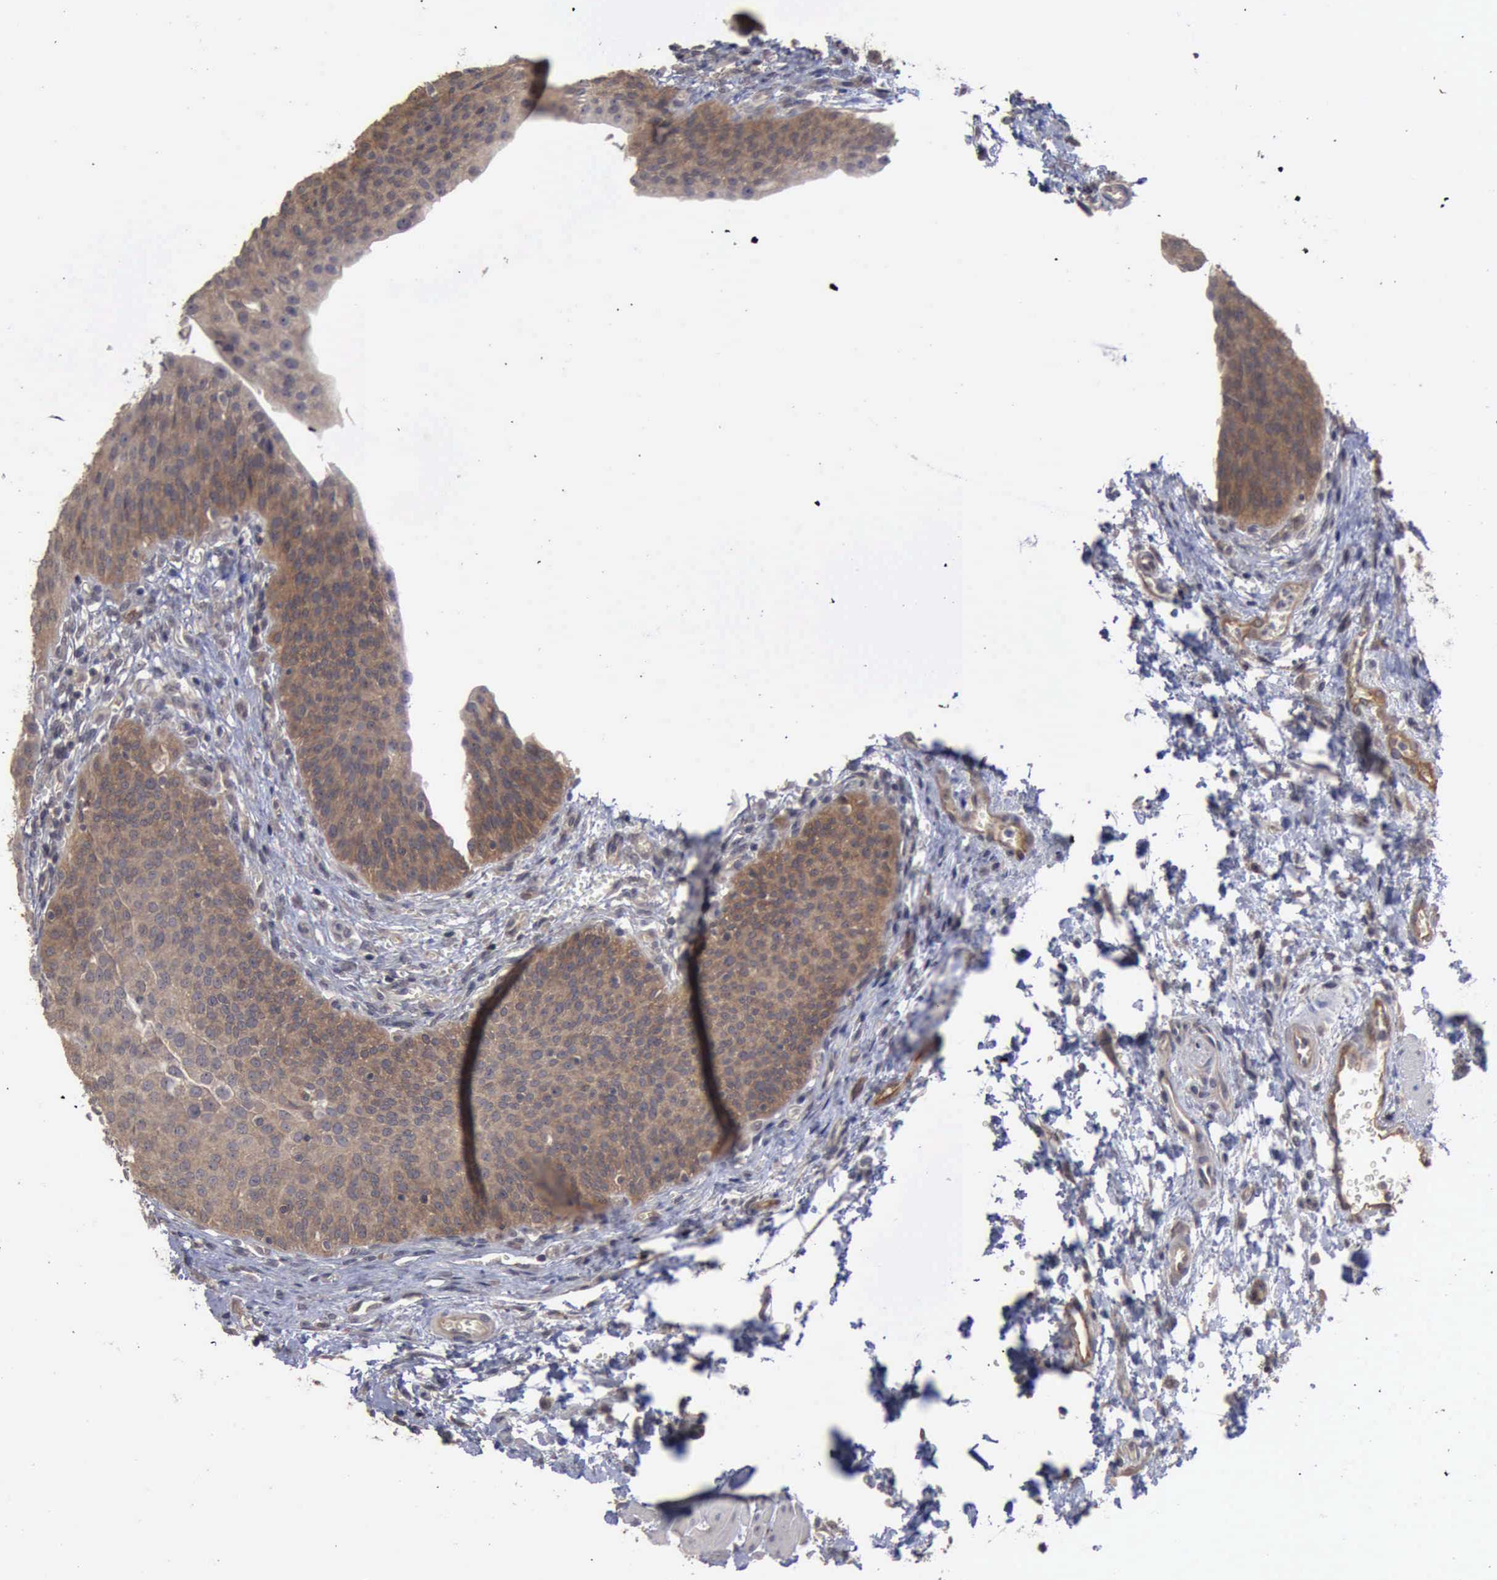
{"staining": {"intensity": "moderate", "quantity": "25%-75%", "location": "cytoplasmic/membranous"}, "tissue": "urinary bladder", "cell_type": "Urothelial cells", "image_type": "normal", "snomed": [{"axis": "morphology", "description": "Normal tissue, NOS"}, {"axis": "topography", "description": "Smooth muscle"}, {"axis": "topography", "description": "Urinary bladder"}], "caption": "Brown immunohistochemical staining in normal urinary bladder demonstrates moderate cytoplasmic/membranous positivity in about 25%-75% of urothelial cells.", "gene": "CRKL", "patient": {"sex": "male", "age": 35}}